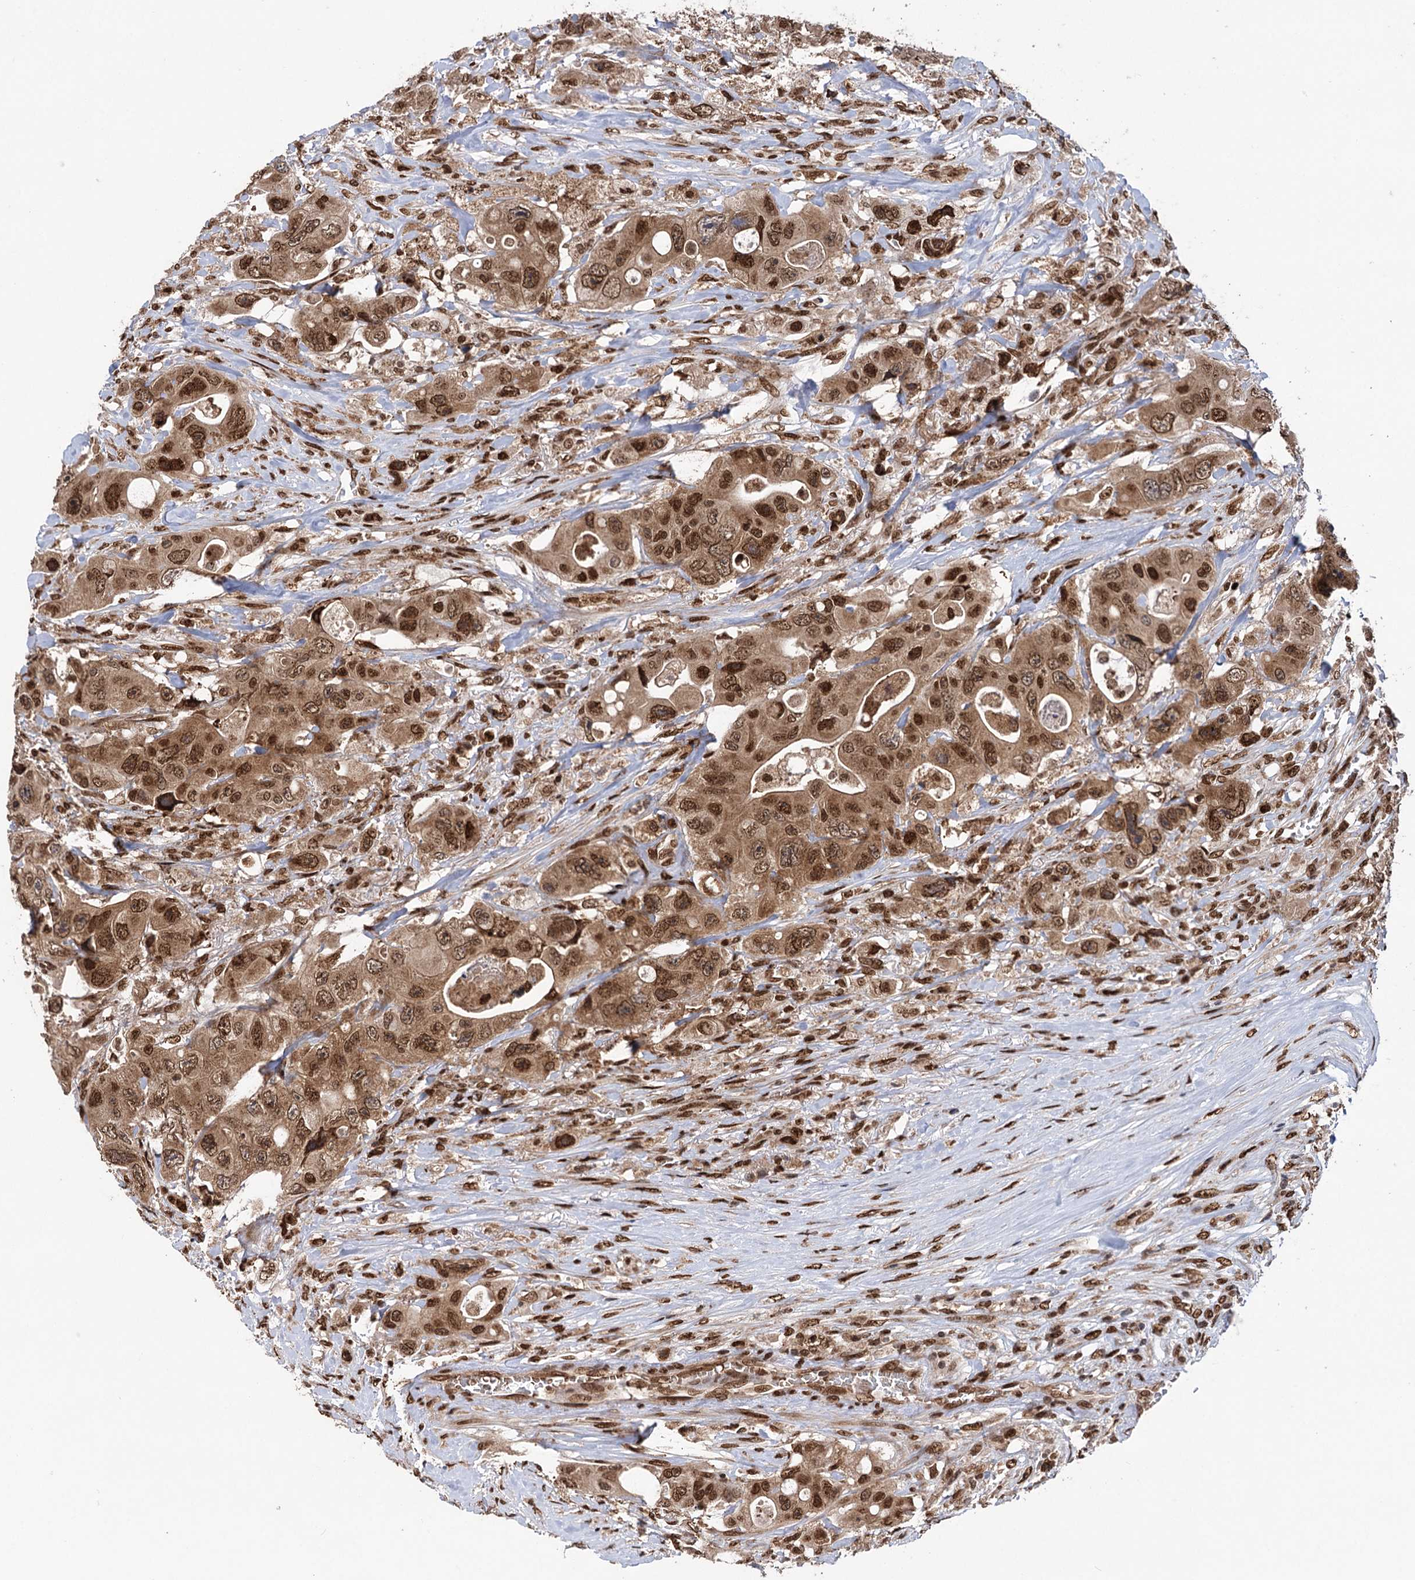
{"staining": {"intensity": "moderate", "quantity": ">75%", "location": "cytoplasmic/membranous,nuclear"}, "tissue": "colorectal cancer", "cell_type": "Tumor cells", "image_type": "cancer", "snomed": [{"axis": "morphology", "description": "Adenocarcinoma, NOS"}, {"axis": "topography", "description": "Colon"}], "caption": "A medium amount of moderate cytoplasmic/membranous and nuclear staining is identified in about >75% of tumor cells in colorectal cancer tissue.", "gene": "MESD", "patient": {"sex": "female", "age": 46}}